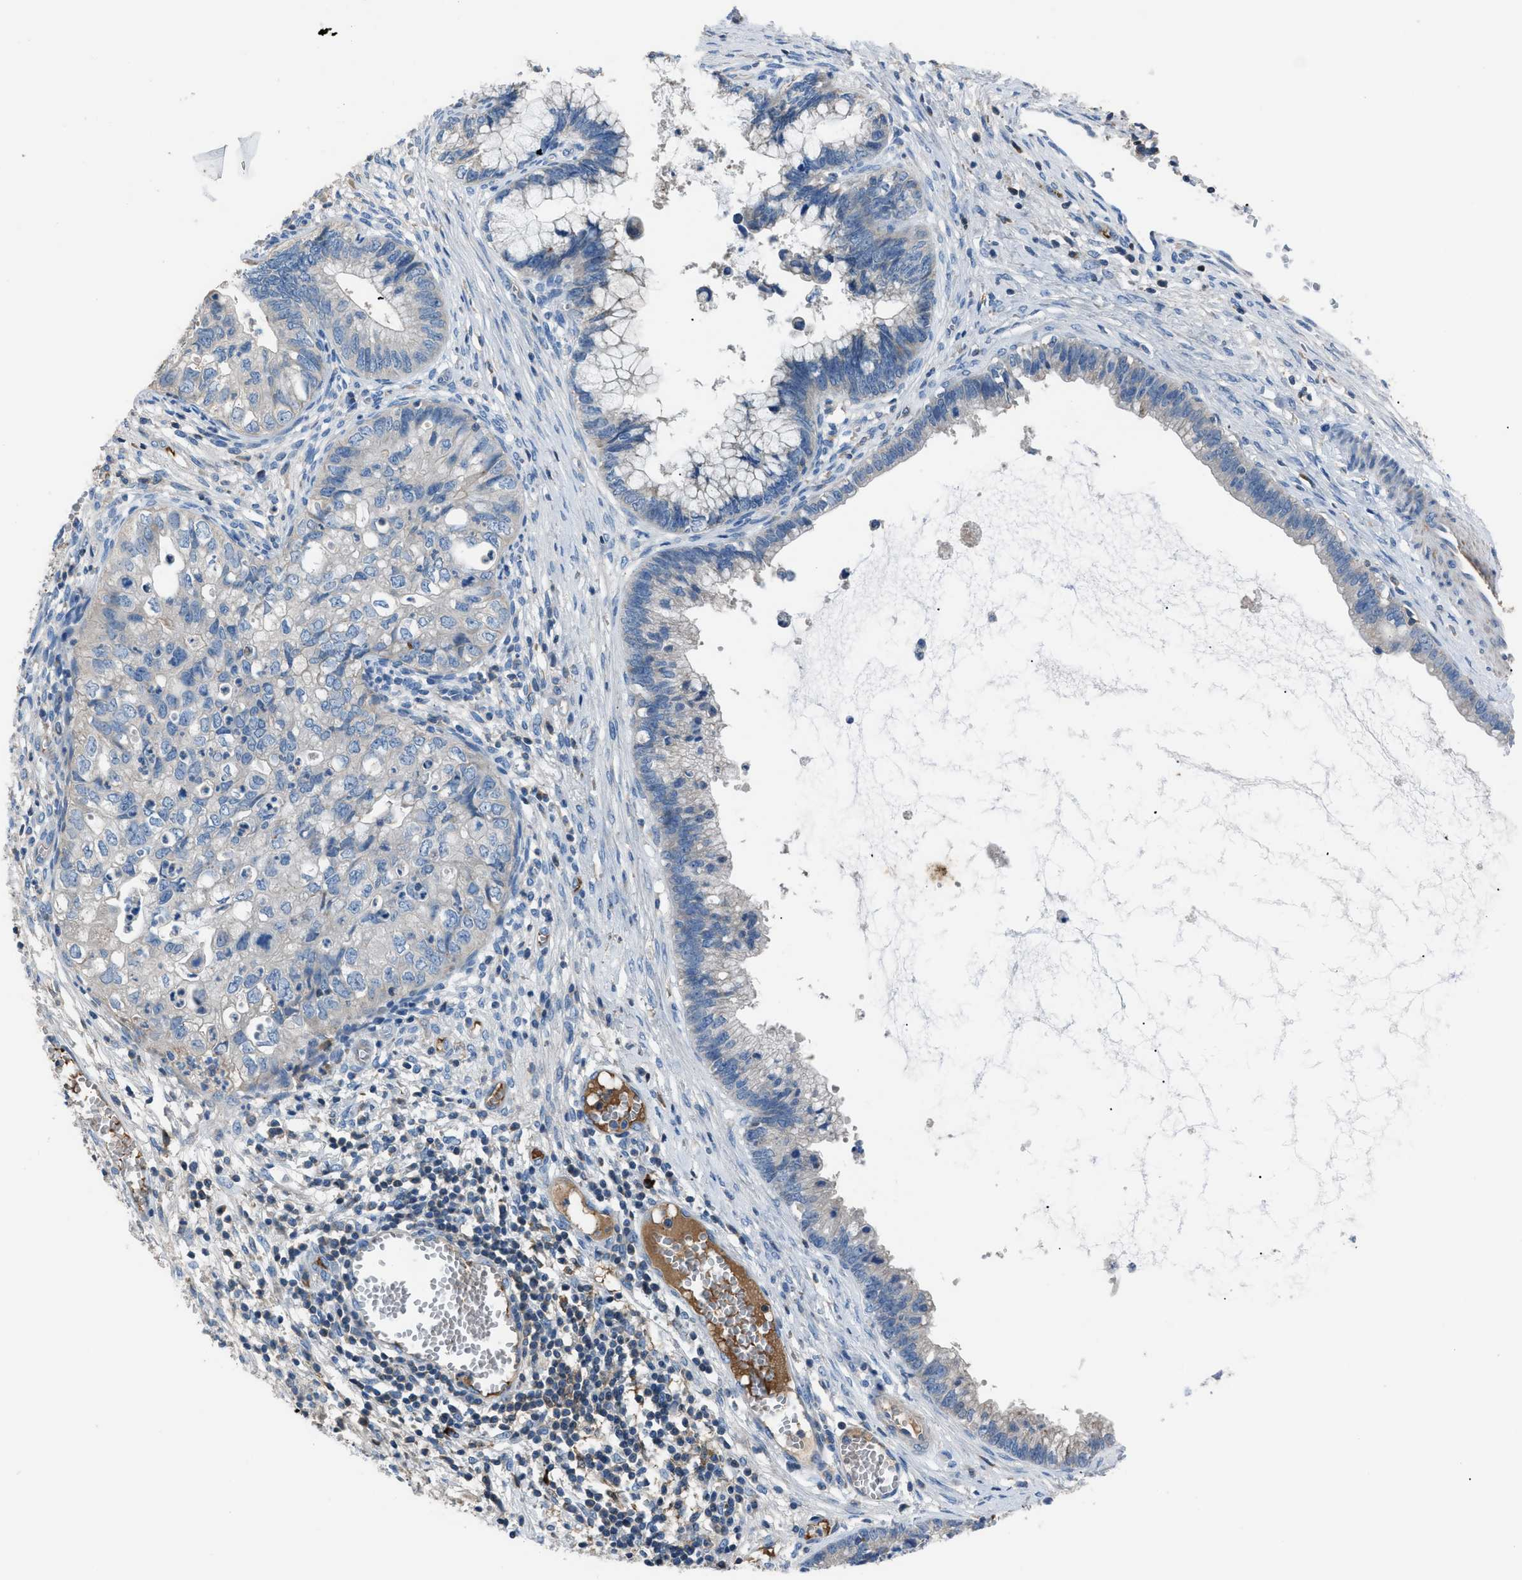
{"staining": {"intensity": "negative", "quantity": "none", "location": "none"}, "tissue": "cervical cancer", "cell_type": "Tumor cells", "image_type": "cancer", "snomed": [{"axis": "morphology", "description": "Adenocarcinoma, NOS"}, {"axis": "topography", "description": "Cervix"}], "caption": "High power microscopy micrograph of an immunohistochemistry photomicrograph of cervical cancer, revealing no significant staining in tumor cells.", "gene": "SGCZ", "patient": {"sex": "female", "age": 44}}